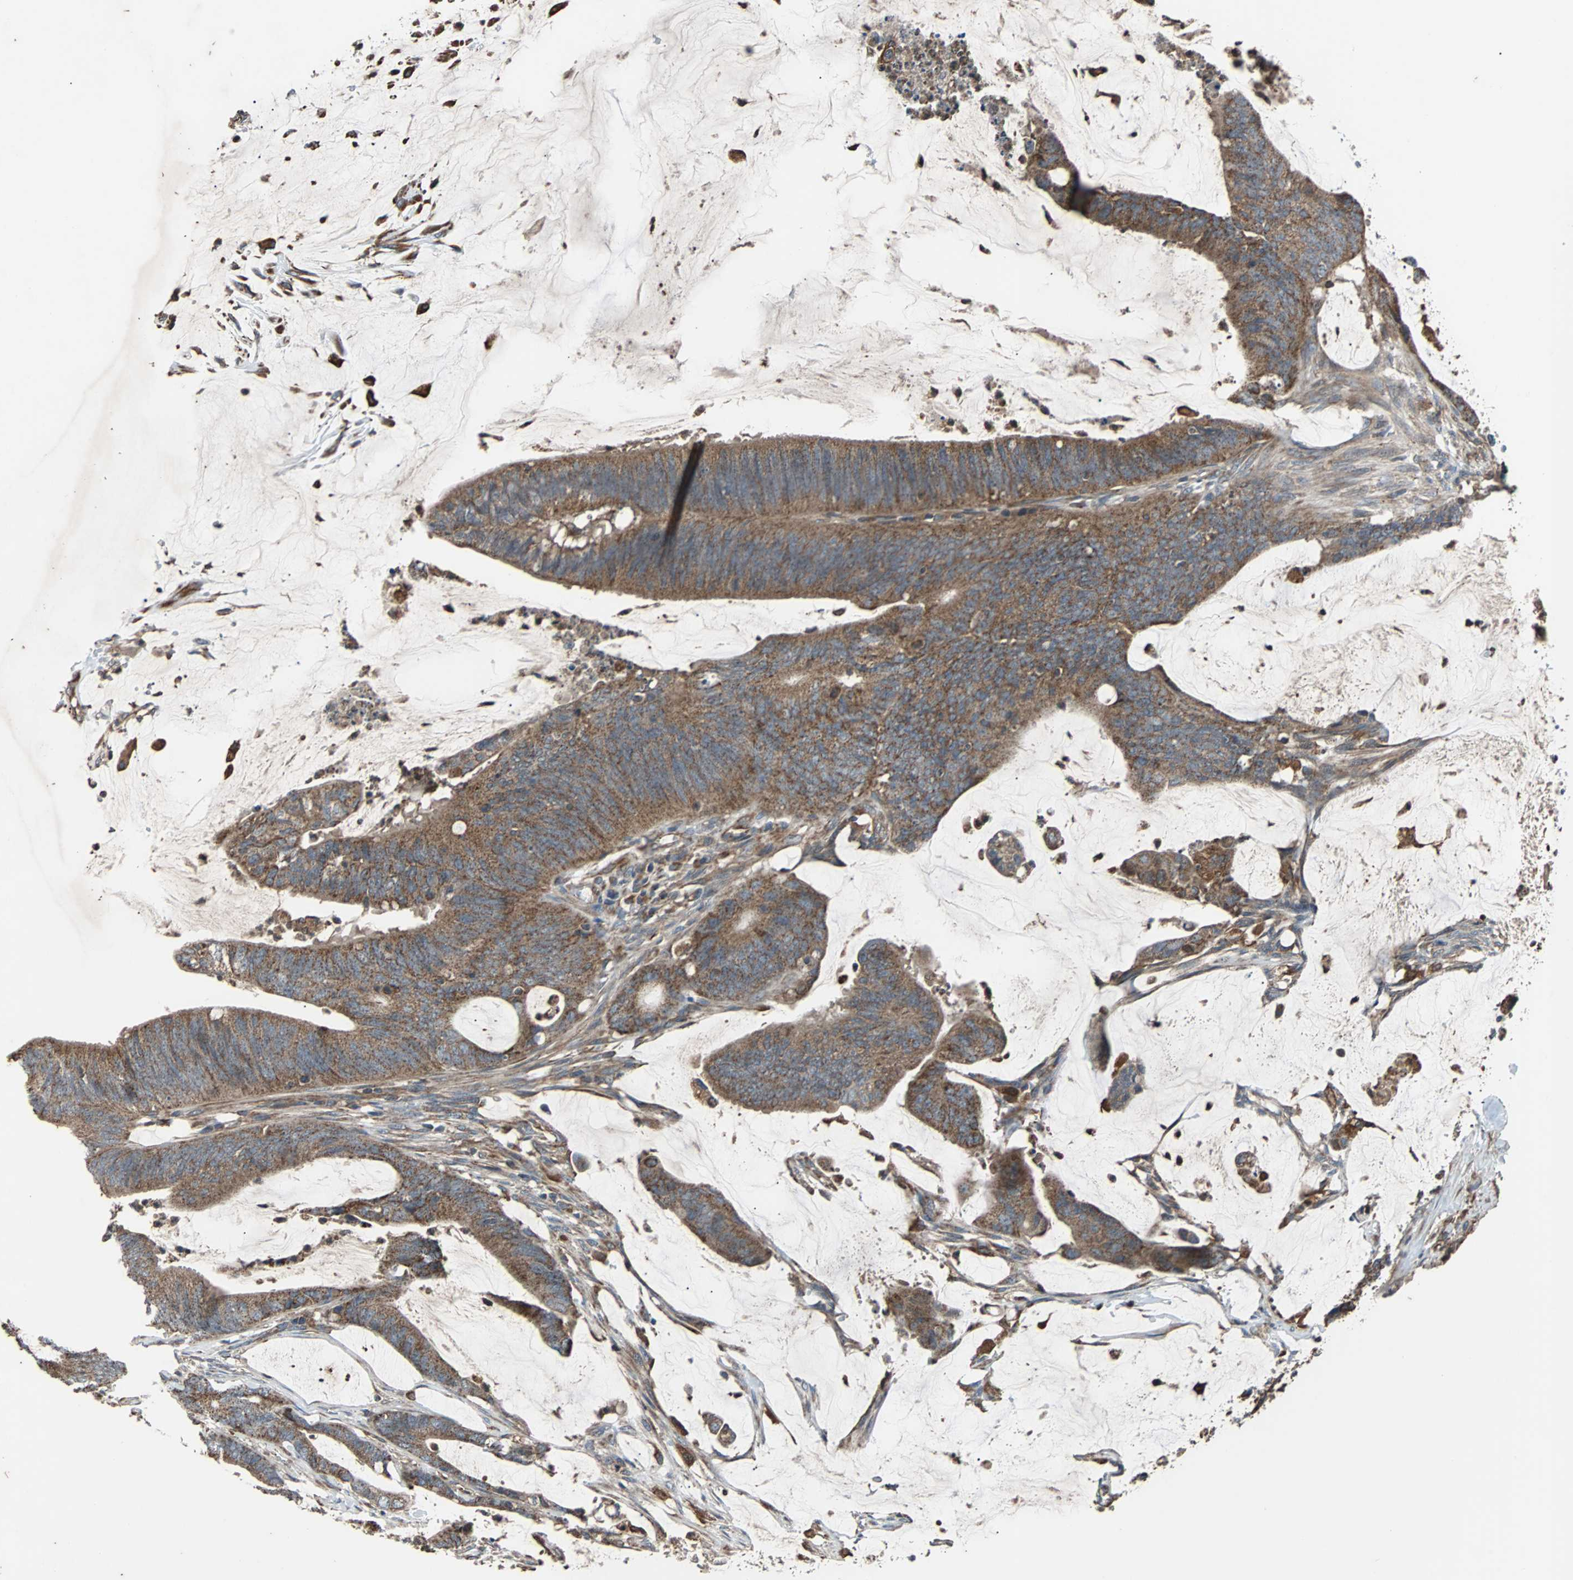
{"staining": {"intensity": "moderate", "quantity": ">75%", "location": "cytoplasmic/membranous"}, "tissue": "colorectal cancer", "cell_type": "Tumor cells", "image_type": "cancer", "snomed": [{"axis": "morphology", "description": "Adenocarcinoma, NOS"}, {"axis": "topography", "description": "Rectum"}], "caption": "The immunohistochemical stain highlights moderate cytoplasmic/membranous expression in tumor cells of adenocarcinoma (colorectal) tissue.", "gene": "ACTR3", "patient": {"sex": "female", "age": 66}}